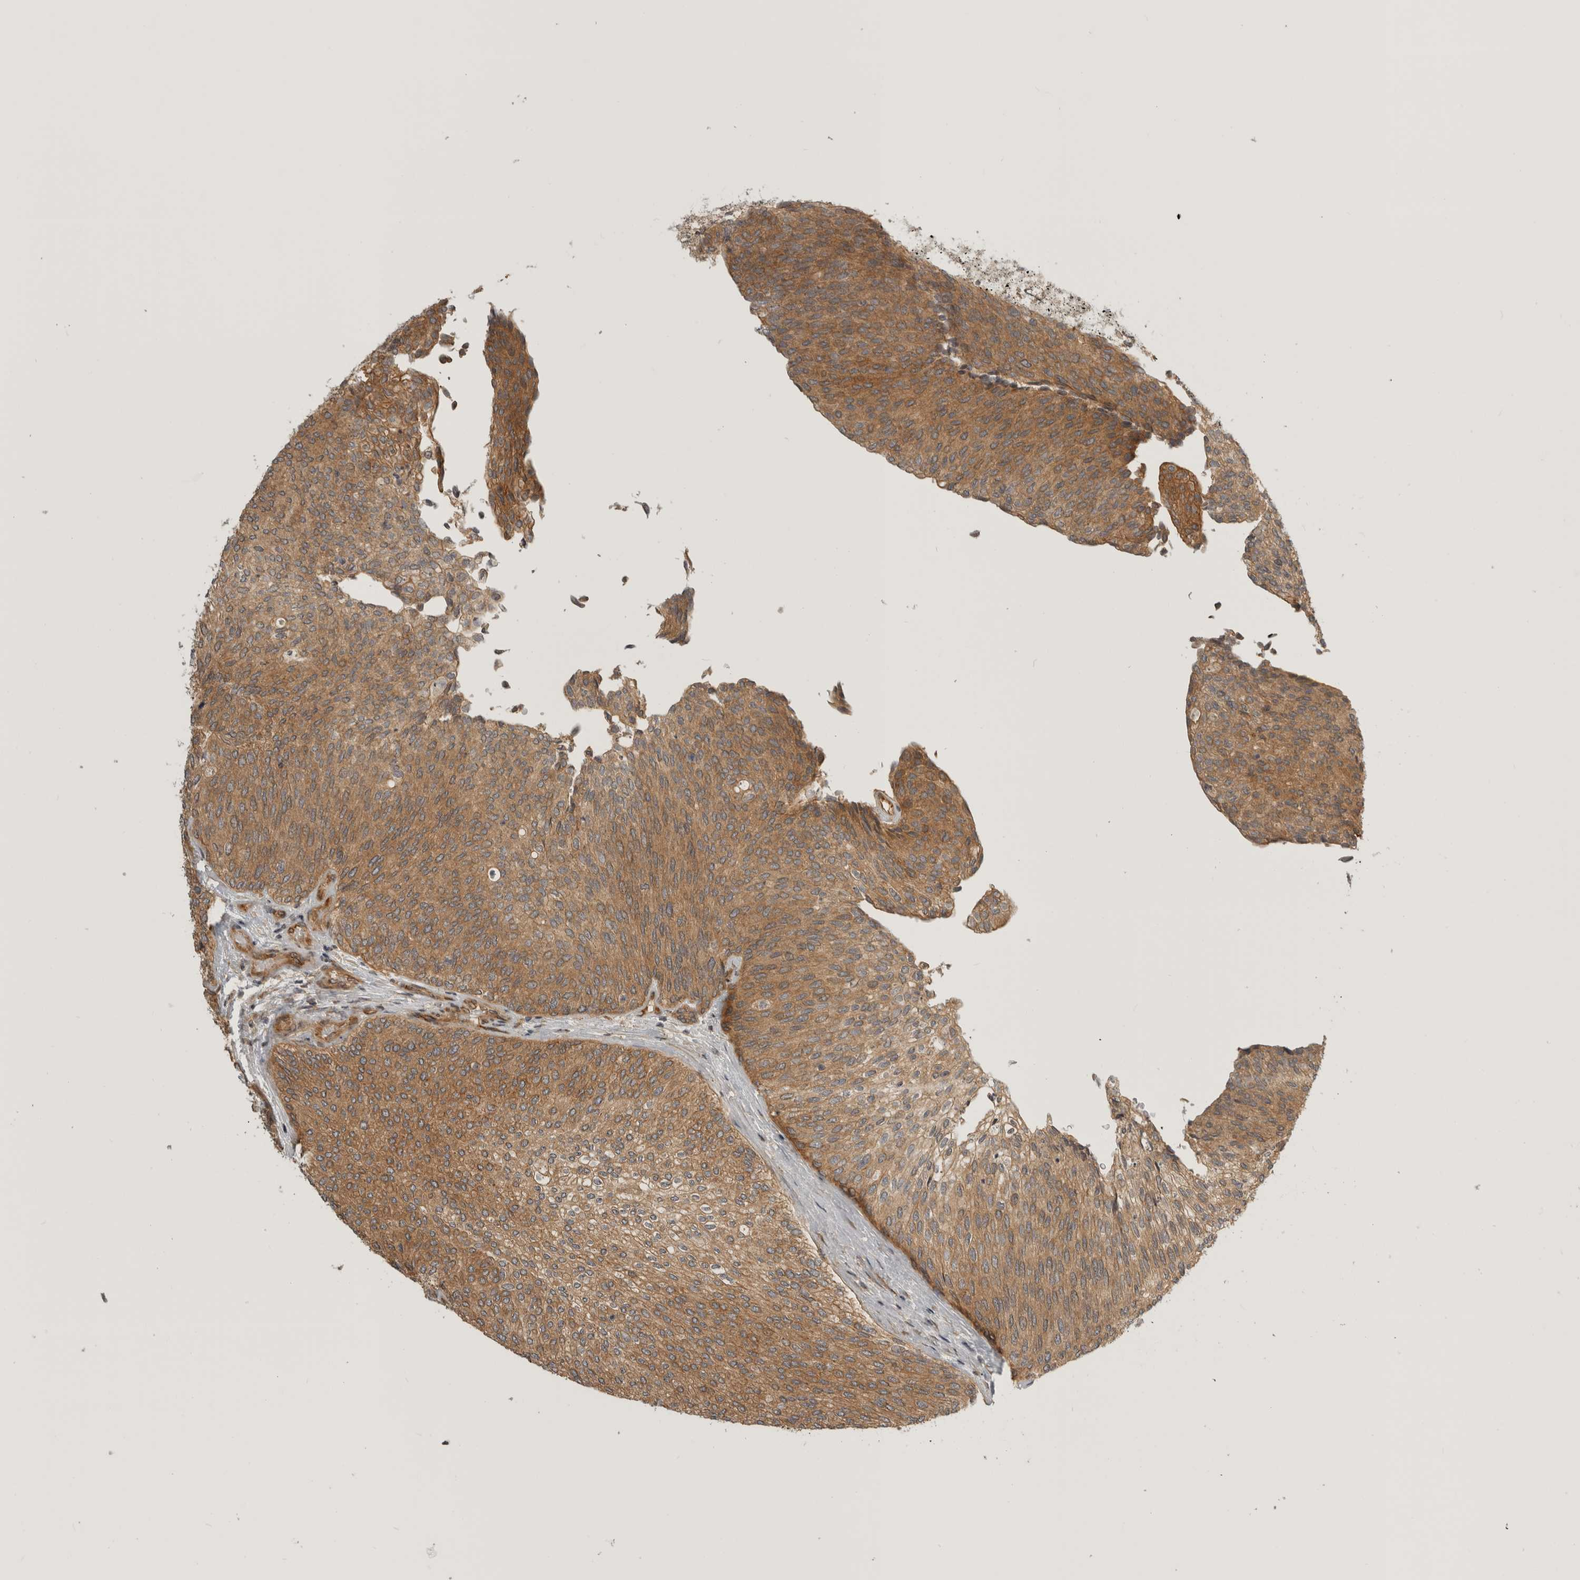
{"staining": {"intensity": "moderate", "quantity": ">75%", "location": "cytoplasmic/membranous"}, "tissue": "urothelial cancer", "cell_type": "Tumor cells", "image_type": "cancer", "snomed": [{"axis": "morphology", "description": "Urothelial carcinoma, Low grade"}, {"axis": "topography", "description": "Urinary bladder"}], "caption": "A brown stain shows moderate cytoplasmic/membranous staining of a protein in urothelial carcinoma (low-grade) tumor cells.", "gene": "CUEDC1", "patient": {"sex": "female", "age": 79}}